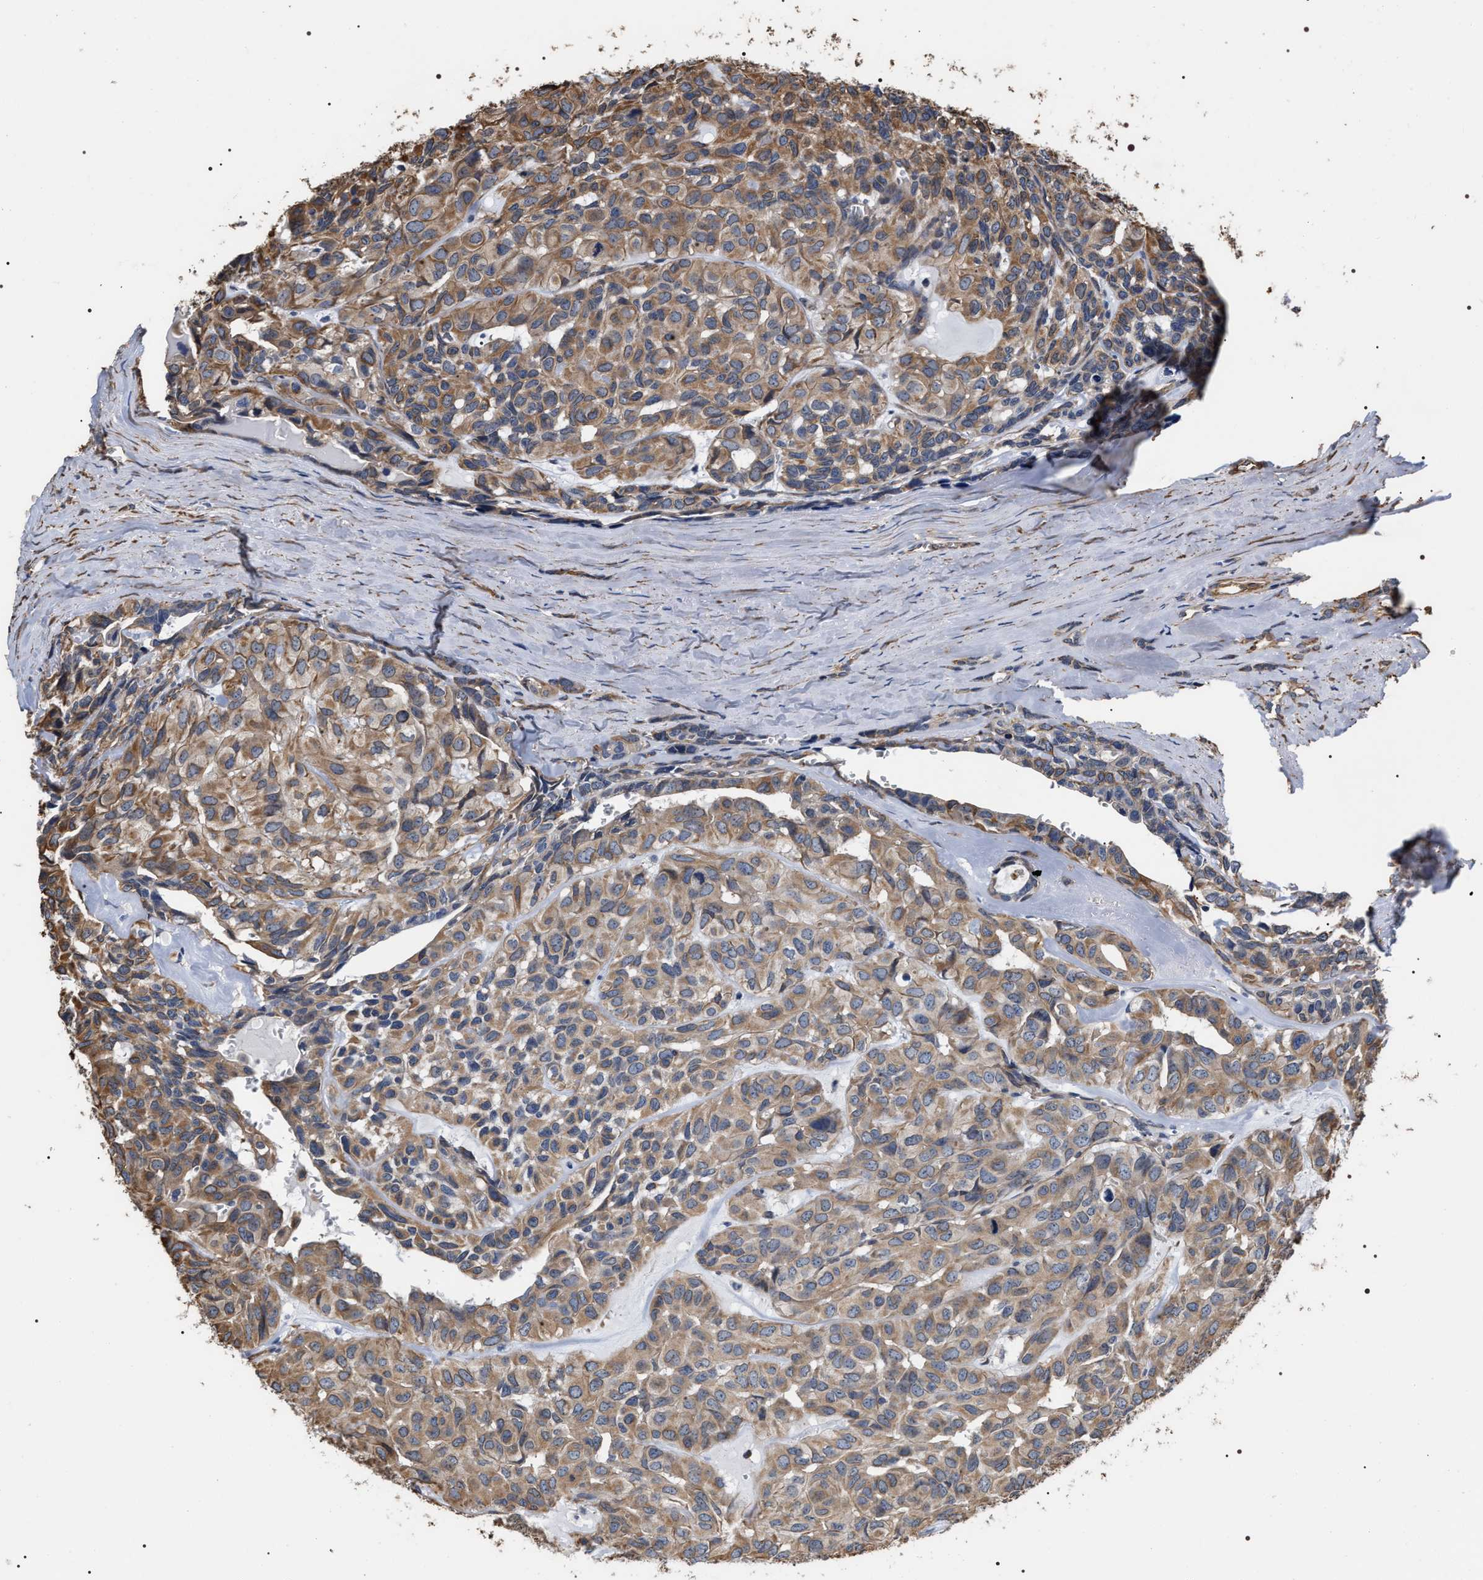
{"staining": {"intensity": "moderate", "quantity": ">75%", "location": "cytoplasmic/membranous"}, "tissue": "head and neck cancer", "cell_type": "Tumor cells", "image_type": "cancer", "snomed": [{"axis": "morphology", "description": "Adenocarcinoma, NOS"}, {"axis": "topography", "description": "Salivary gland, NOS"}, {"axis": "topography", "description": "Head-Neck"}], "caption": "Adenocarcinoma (head and neck) was stained to show a protein in brown. There is medium levels of moderate cytoplasmic/membranous expression in about >75% of tumor cells. The staining was performed using DAB to visualize the protein expression in brown, while the nuclei were stained in blue with hematoxylin (Magnification: 20x).", "gene": "TSPAN33", "patient": {"sex": "female", "age": 76}}